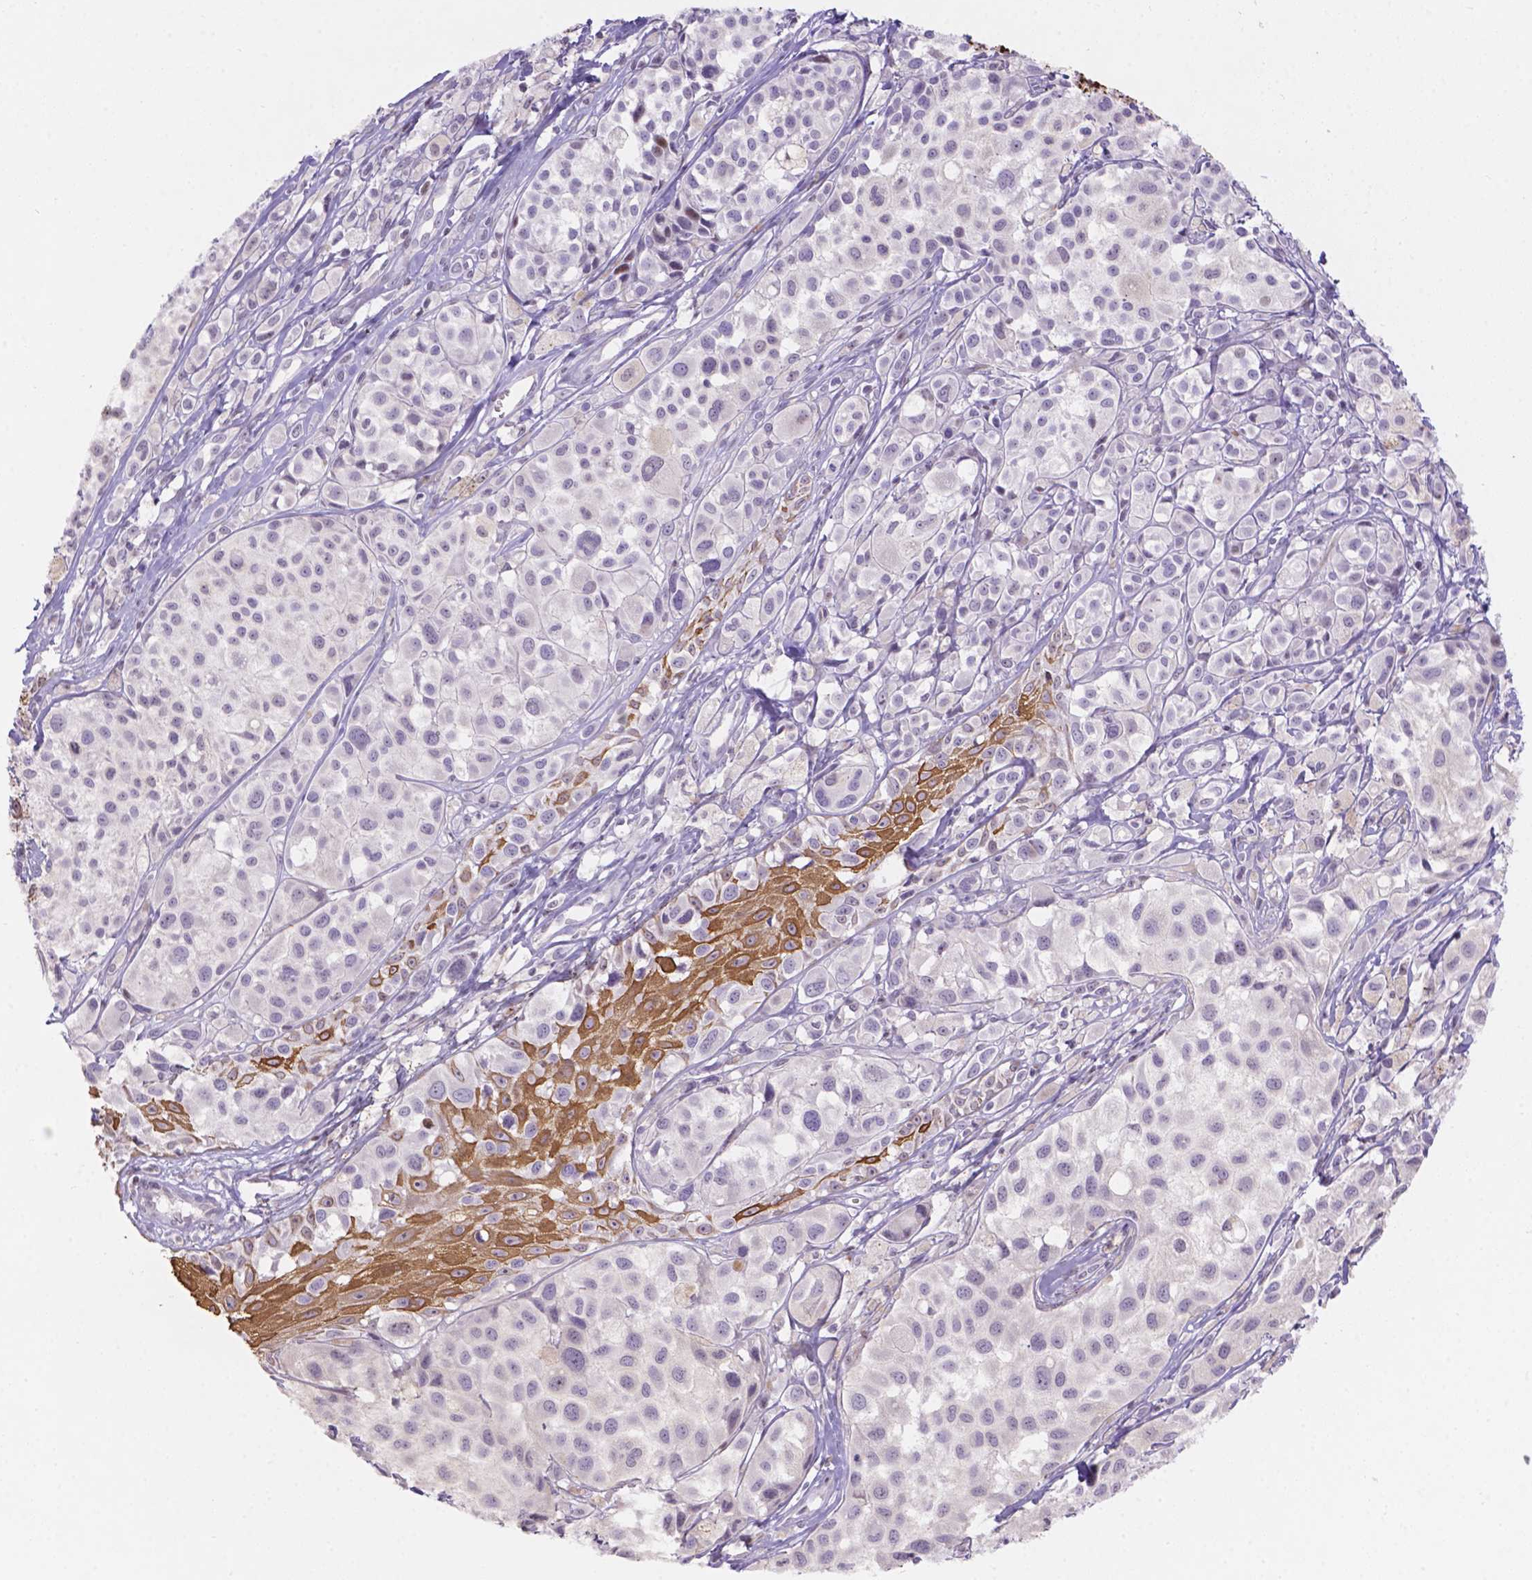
{"staining": {"intensity": "negative", "quantity": "none", "location": "none"}, "tissue": "melanoma", "cell_type": "Tumor cells", "image_type": "cancer", "snomed": [{"axis": "morphology", "description": "Malignant melanoma, NOS"}, {"axis": "topography", "description": "Skin"}], "caption": "Tumor cells show no significant protein positivity in malignant melanoma.", "gene": "DMWD", "patient": {"sex": "male", "age": 77}}